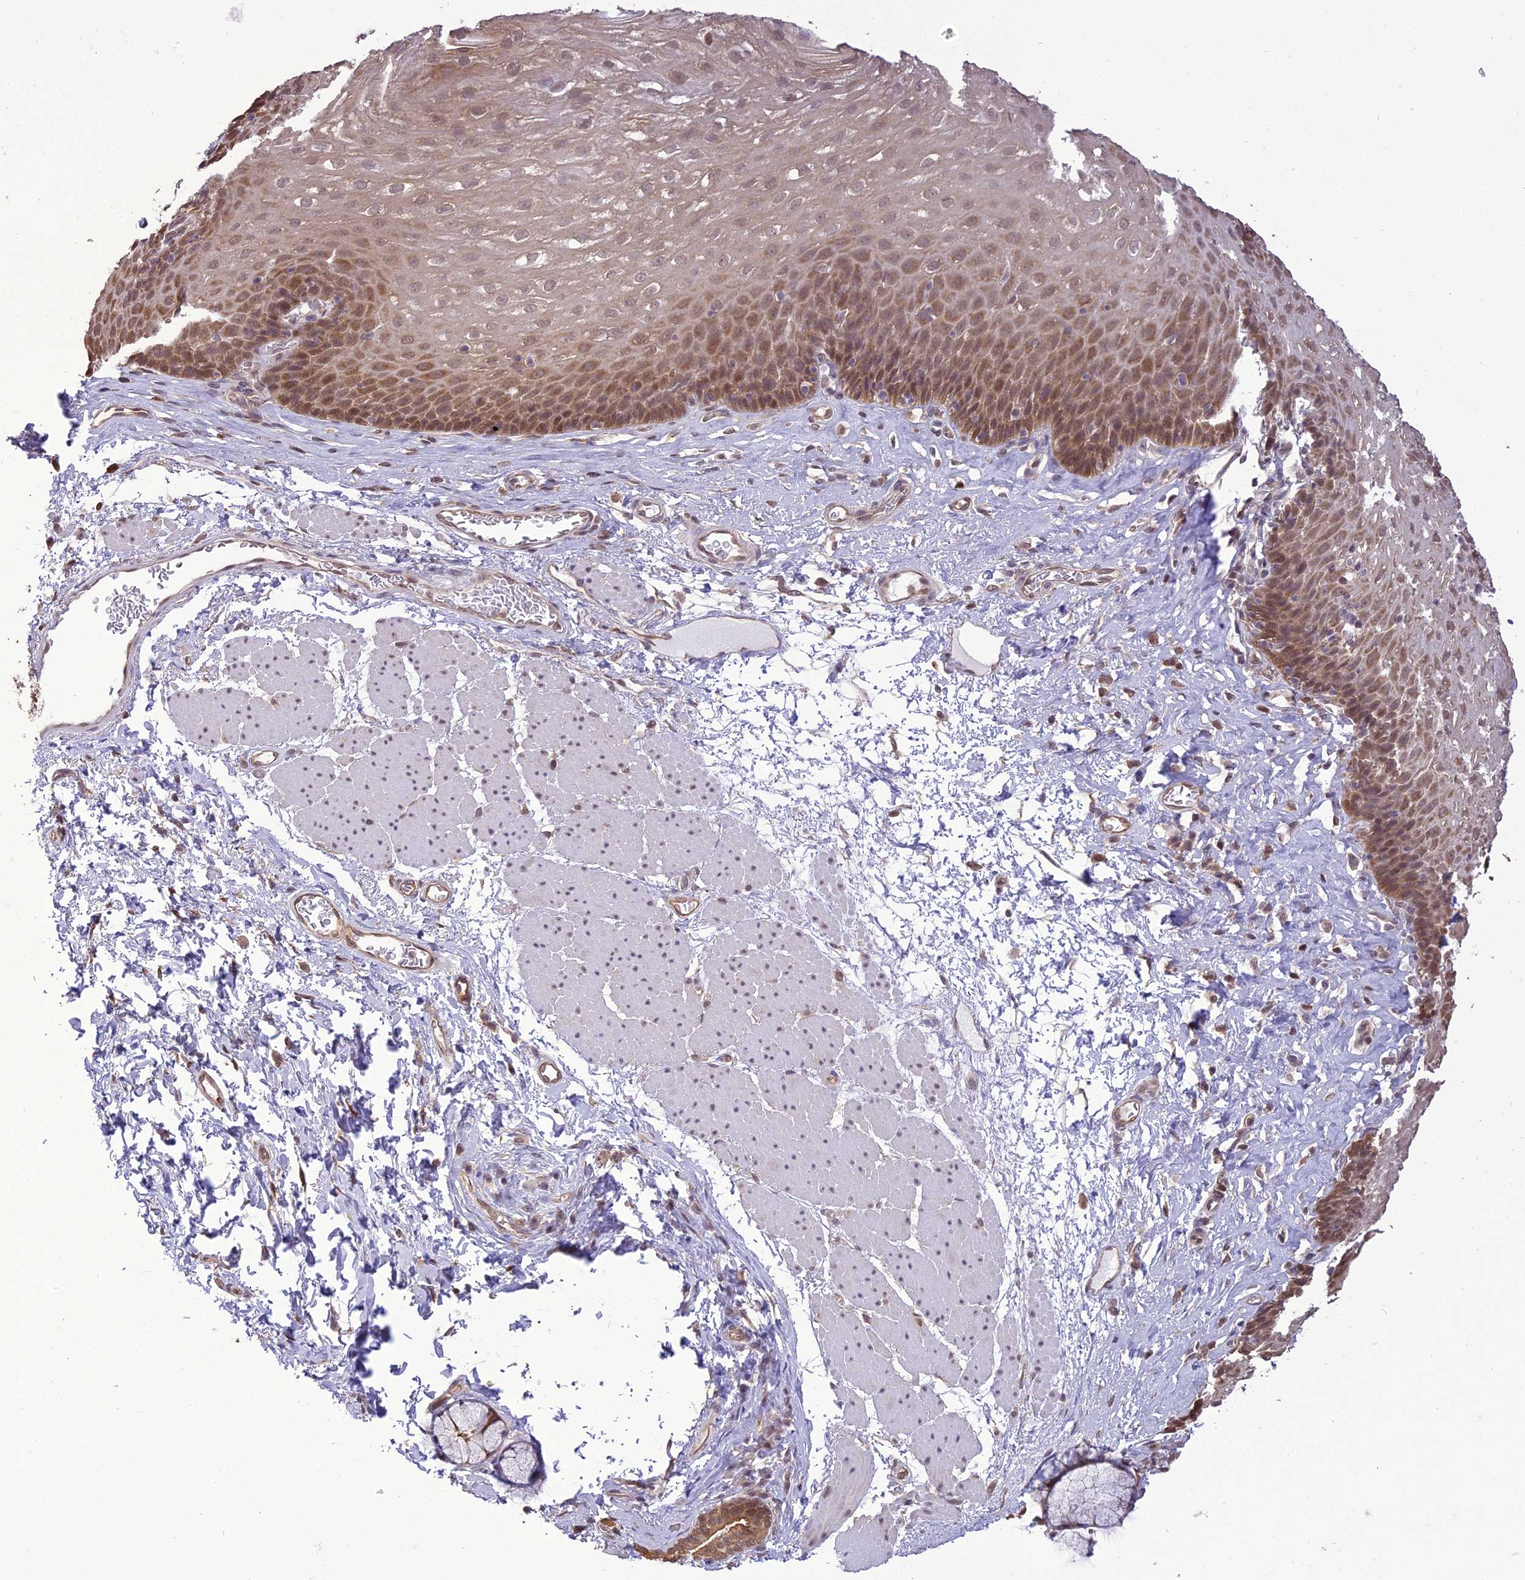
{"staining": {"intensity": "moderate", "quantity": ">75%", "location": "cytoplasmic/membranous,nuclear"}, "tissue": "esophagus", "cell_type": "Squamous epithelial cells", "image_type": "normal", "snomed": [{"axis": "morphology", "description": "Normal tissue, NOS"}, {"axis": "topography", "description": "Esophagus"}], "caption": "This is a histology image of immunohistochemistry staining of unremarkable esophagus, which shows moderate staining in the cytoplasmic/membranous,nuclear of squamous epithelial cells.", "gene": "TIGD7", "patient": {"sex": "female", "age": 66}}